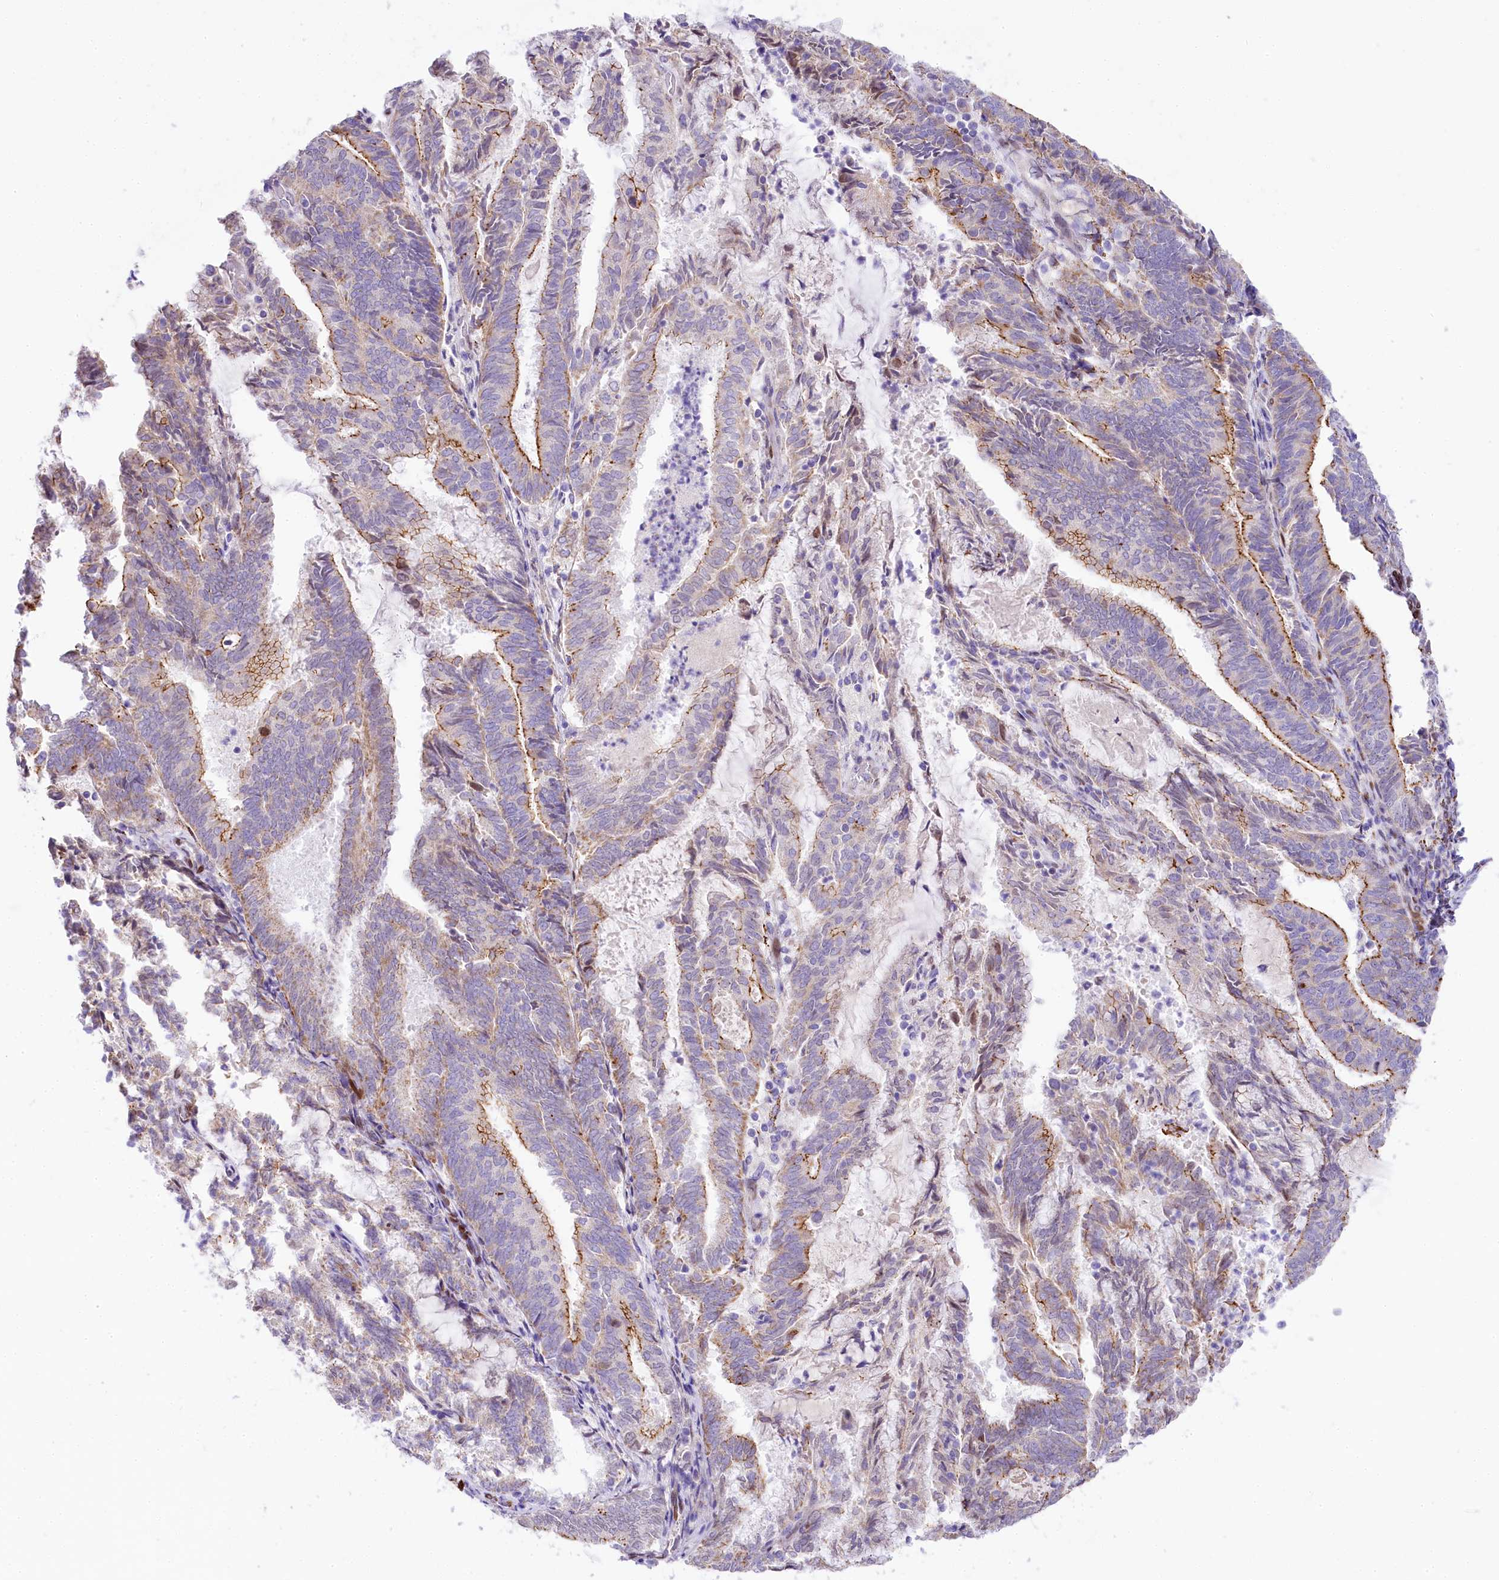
{"staining": {"intensity": "moderate", "quantity": "25%-75%", "location": "cytoplasmic/membranous"}, "tissue": "endometrial cancer", "cell_type": "Tumor cells", "image_type": "cancer", "snomed": [{"axis": "morphology", "description": "Adenocarcinoma, NOS"}, {"axis": "topography", "description": "Endometrium"}], "caption": "Endometrial cancer (adenocarcinoma) stained with IHC exhibits moderate cytoplasmic/membranous expression in about 25%-75% of tumor cells. The staining is performed using DAB (3,3'-diaminobenzidine) brown chromogen to label protein expression. The nuclei are counter-stained blue using hematoxylin.", "gene": "PPIP5K2", "patient": {"sex": "female", "age": 80}}